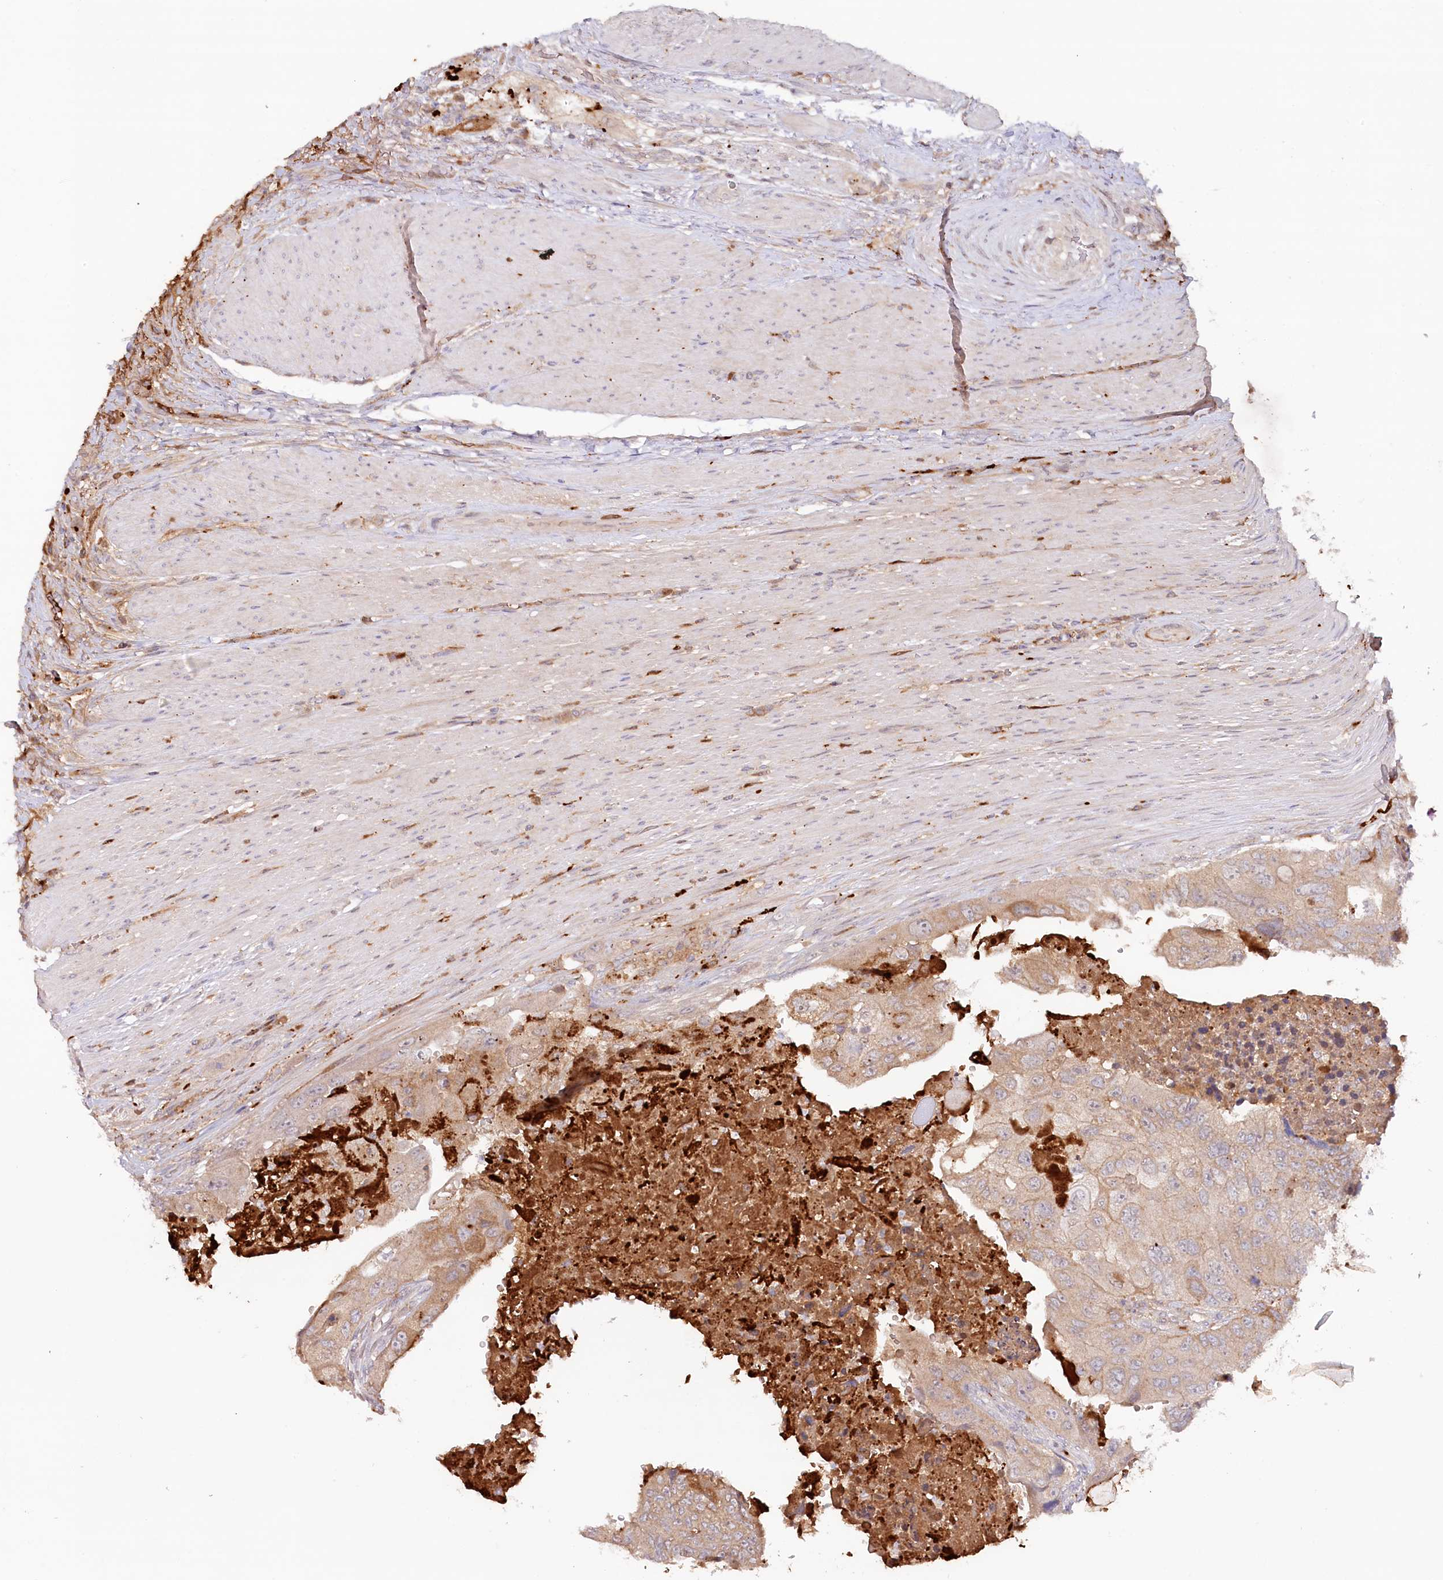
{"staining": {"intensity": "weak", "quantity": "25%-75%", "location": "cytoplasmic/membranous"}, "tissue": "colorectal cancer", "cell_type": "Tumor cells", "image_type": "cancer", "snomed": [{"axis": "morphology", "description": "Adenocarcinoma, NOS"}, {"axis": "topography", "description": "Rectum"}], "caption": "An image of colorectal cancer (adenocarcinoma) stained for a protein displays weak cytoplasmic/membranous brown staining in tumor cells.", "gene": "PSAPL1", "patient": {"sex": "male", "age": 63}}